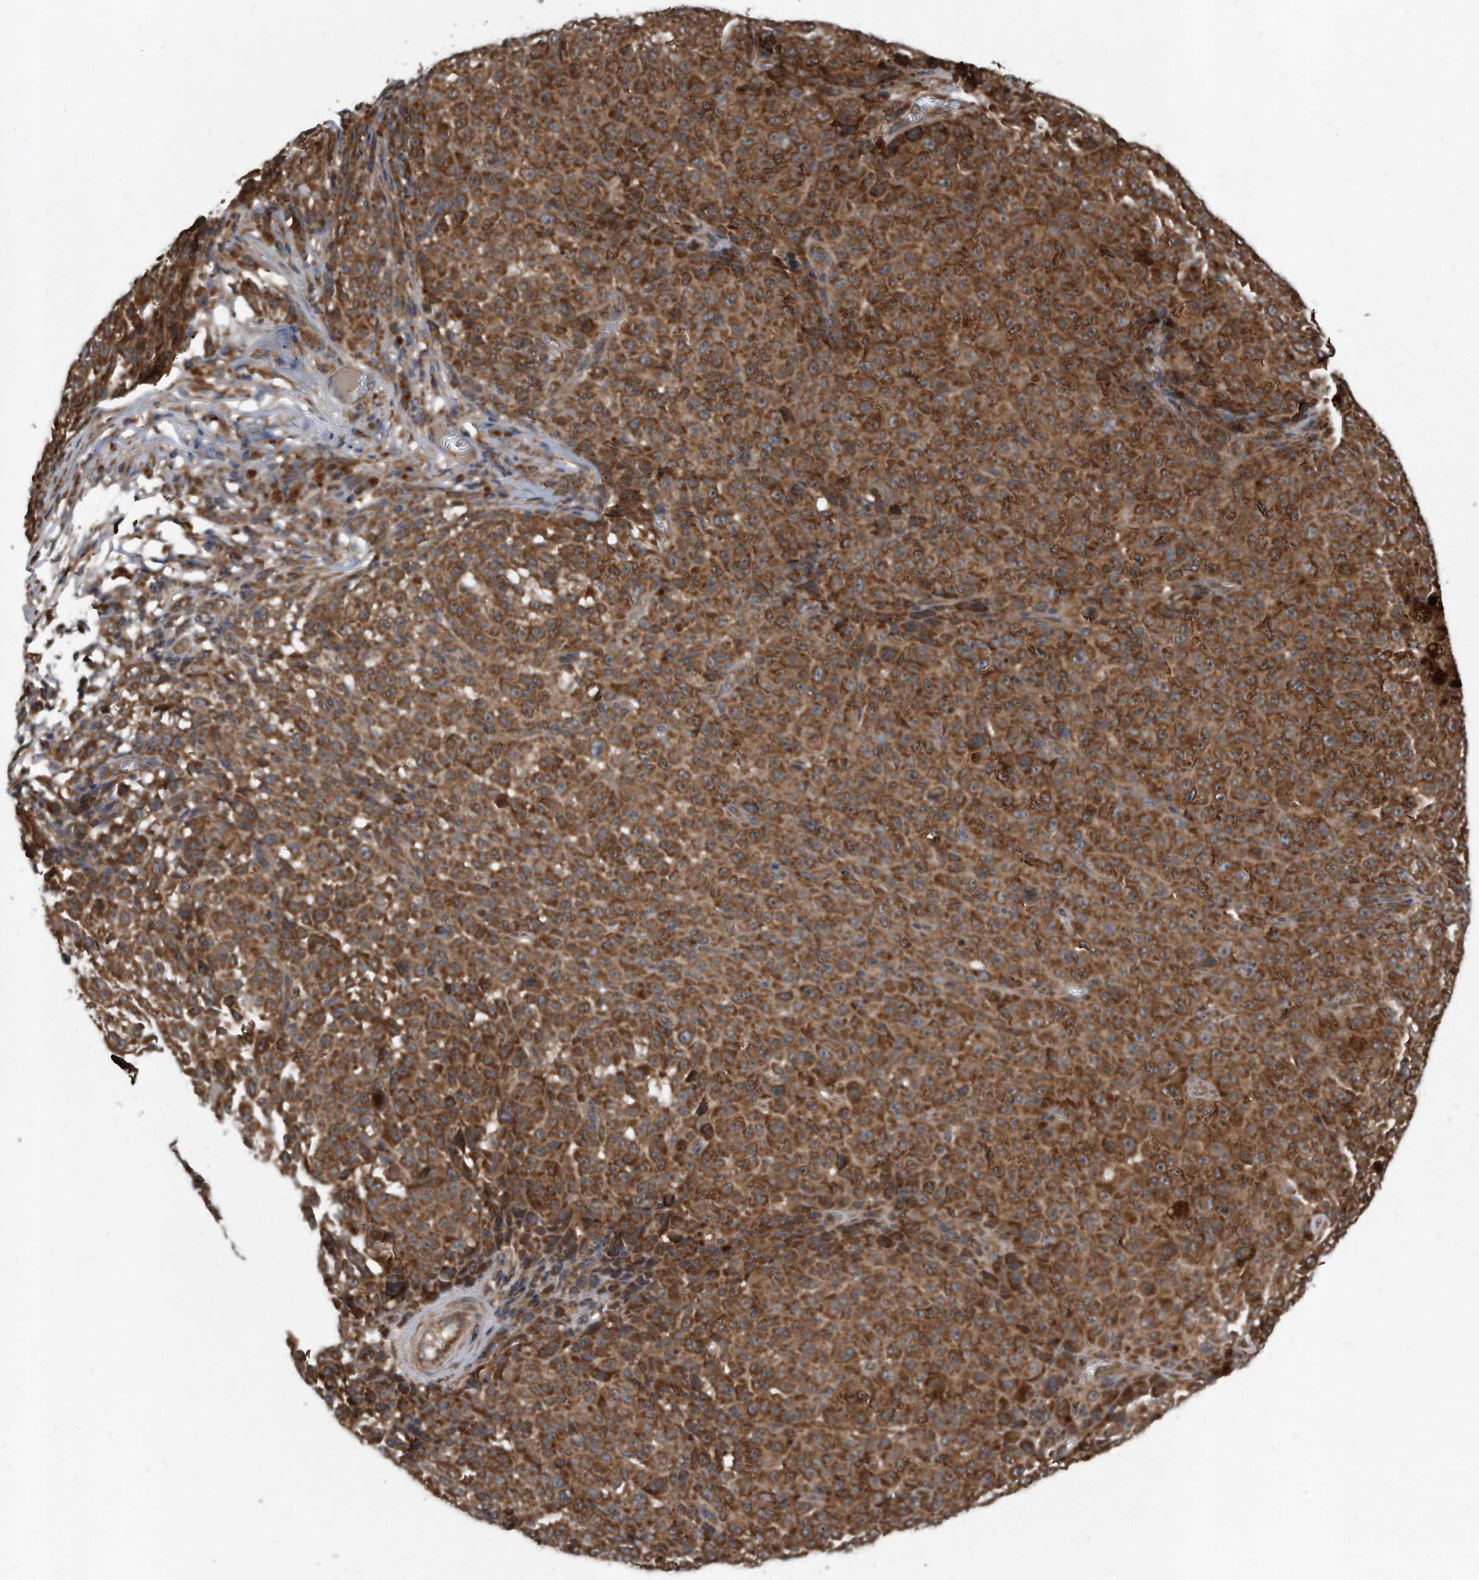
{"staining": {"intensity": "strong", "quantity": ">75%", "location": "cytoplasmic/membranous"}, "tissue": "melanoma", "cell_type": "Tumor cells", "image_type": "cancer", "snomed": [{"axis": "morphology", "description": "Malignant melanoma, NOS"}, {"axis": "topography", "description": "Skin"}], "caption": "Immunohistochemical staining of human melanoma displays high levels of strong cytoplasmic/membranous protein expression in approximately >75% of tumor cells. The staining was performed using DAB, with brown indicating positive protein expression. Nuclei are stained blue with hematoxylin.", "gene": "FAM136A", "patient": {"sex": "female", "age": 82}}